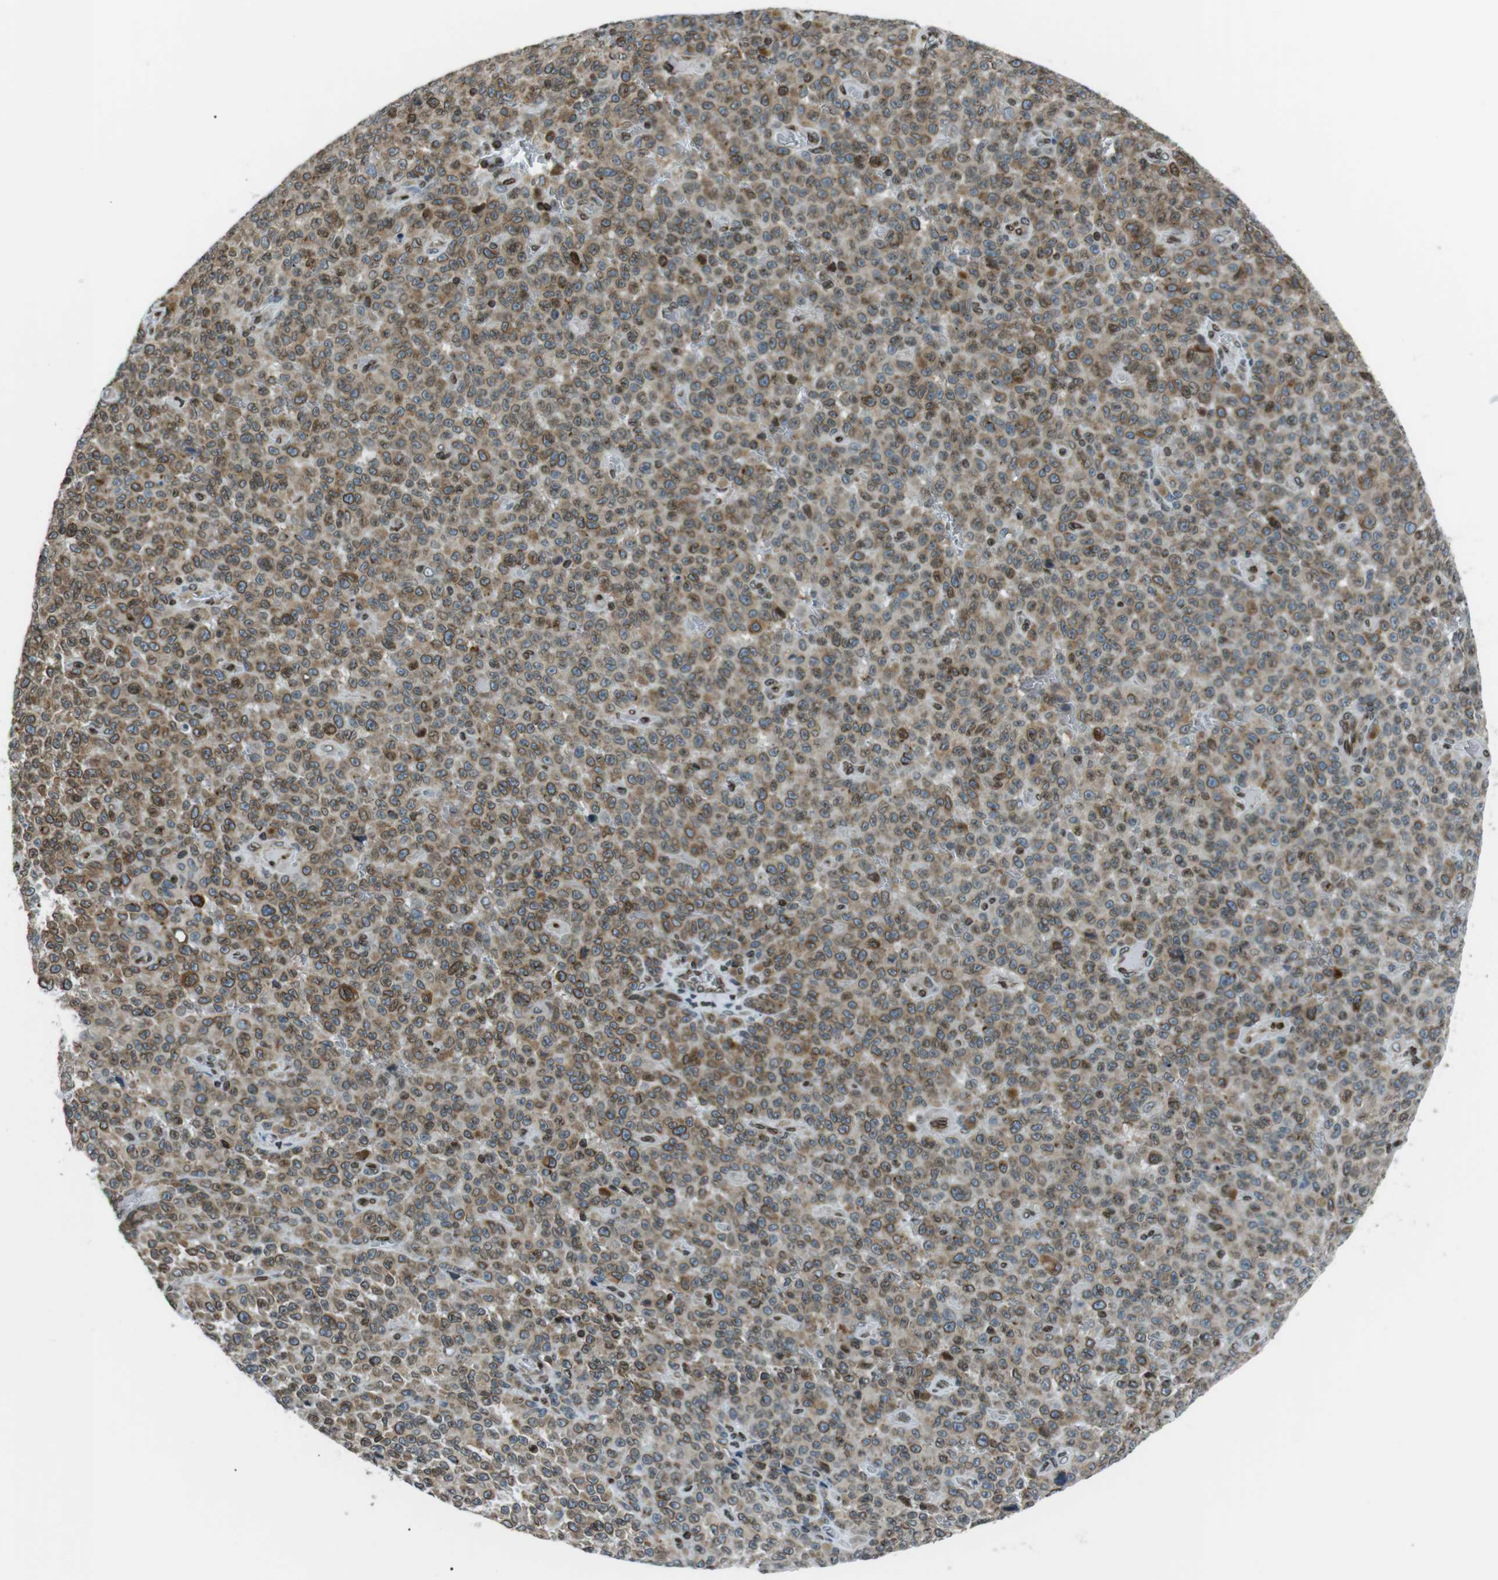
{"staining": {"intensity": "moderate", "quantity": "25%-75%", "location": "cytoplasmic/membranous,nuclear"}, "tissue": "melanoma", "cell_type": "Tumor cells", "image_type": "cancer", "snomed": [{"axis": "morphology", "description": "Malignant melanoma, NOS"}, {"axis": "topography", "description": "Skin"}], "caption": "Protein analysis of melanoma tissue shows moderate cytoplasmic/membranous and nuclear expression in about 25%-75% of tumor cells. Nuclei are stained in blue.", "gene": "TMX4", "patient": {"sex": "female", "age": 82}}